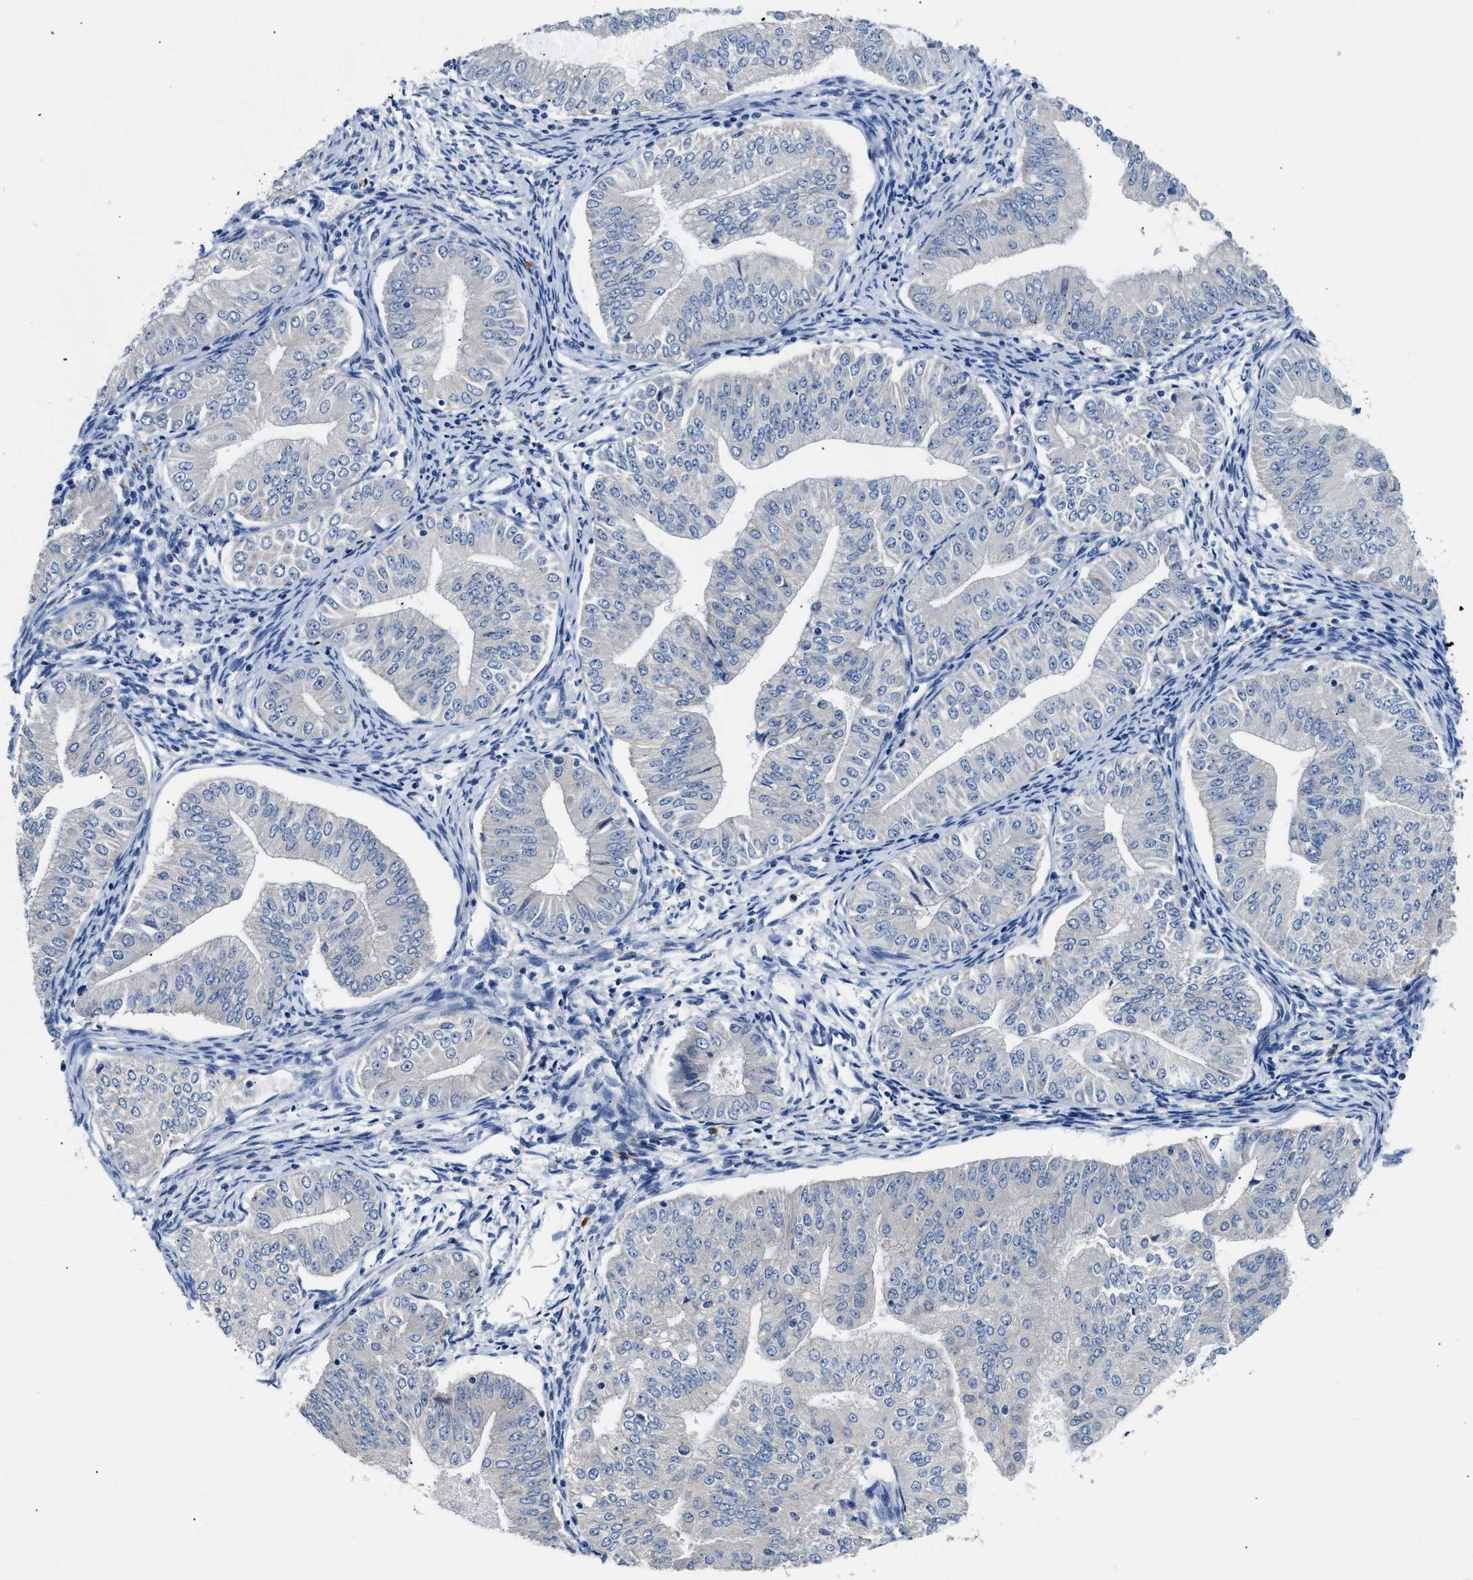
{"staining": {"intensity": "negative", "quantity": "none", "location": "none"}, "tissue": "endometrial cancer", "cell_type": "Tumor cells", "image_type": "cancer", "snomed": [{"axis": "morphology", "description": "Normal tissue, NOS"}, {"axis": "morphology", "description": "Adenocarcinoma, NOS"}, {"axis": "topography", "description": "Endometrium"}], "caption": "High magnification brightfield microscopy of endometrial cancer (adenocarcinoma) stained with DAB (3,3'-diaminobenzidine) (brown) and counterstained with hematoxylin (blue): tumor cells show no significant expression.", "gene": "FAM185A", "patient": {"sex": "female", "age": 53}}